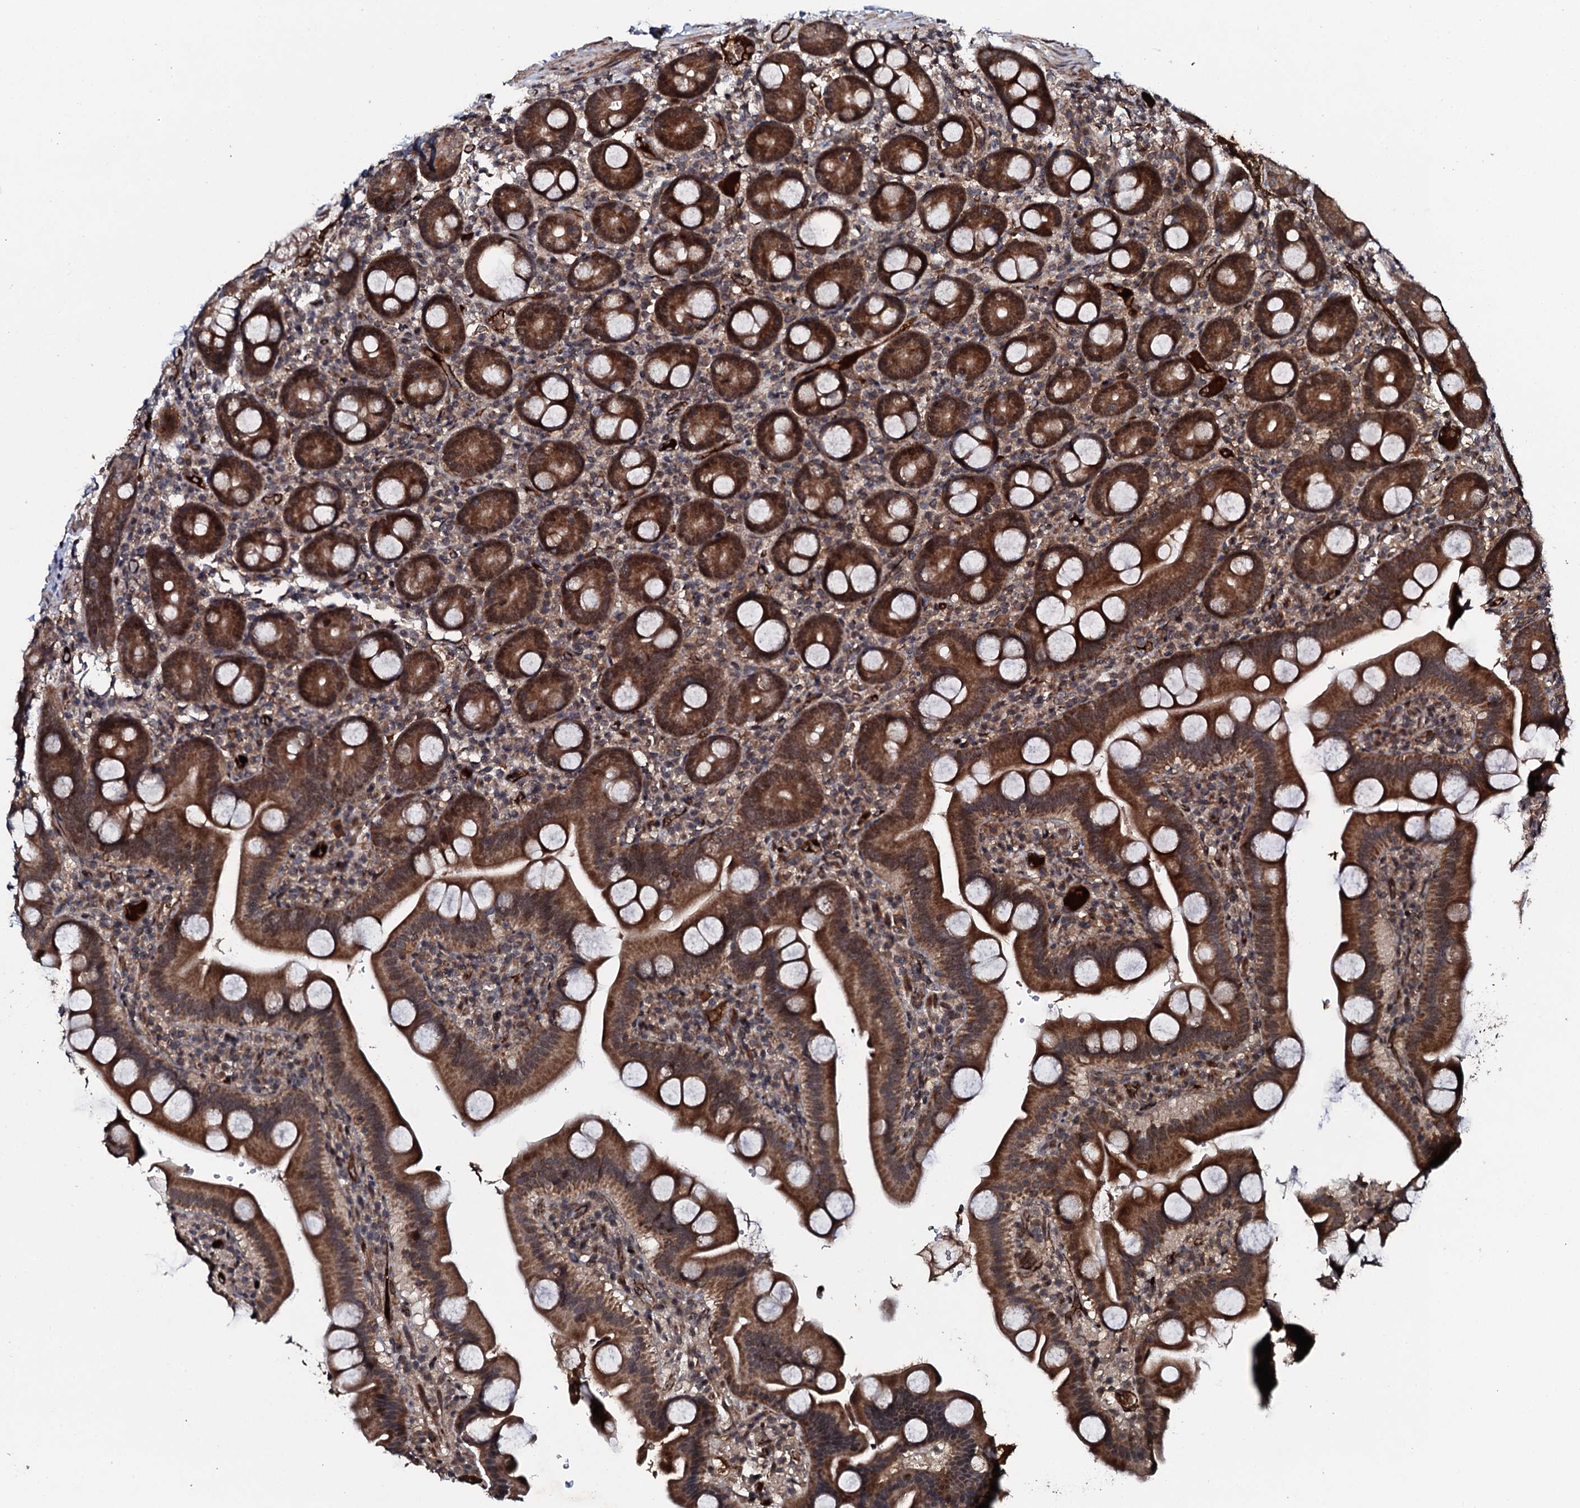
{"staining": {"intensity": "strong", "quantity": ">75%", "location": "cytoplasmic/membranous,nuclear"}, "tissue": "duodenum", "cell_type": "Glandular cells", "image_type": "normal", "snomed": [{"axis": "morphology", "description": "Normal tissue, NOS"}, {"axis": "topography", "description": "Duodenum"}], "caption": "Unremarkable duodenum exhibits strong cytoplasmic/membranous,nuclear staining in approximately >75% of glandular cells, visualized by immunohistochemistry.", "gene": "FAM111A", "patient": {"sex": "male", "age": 55}}